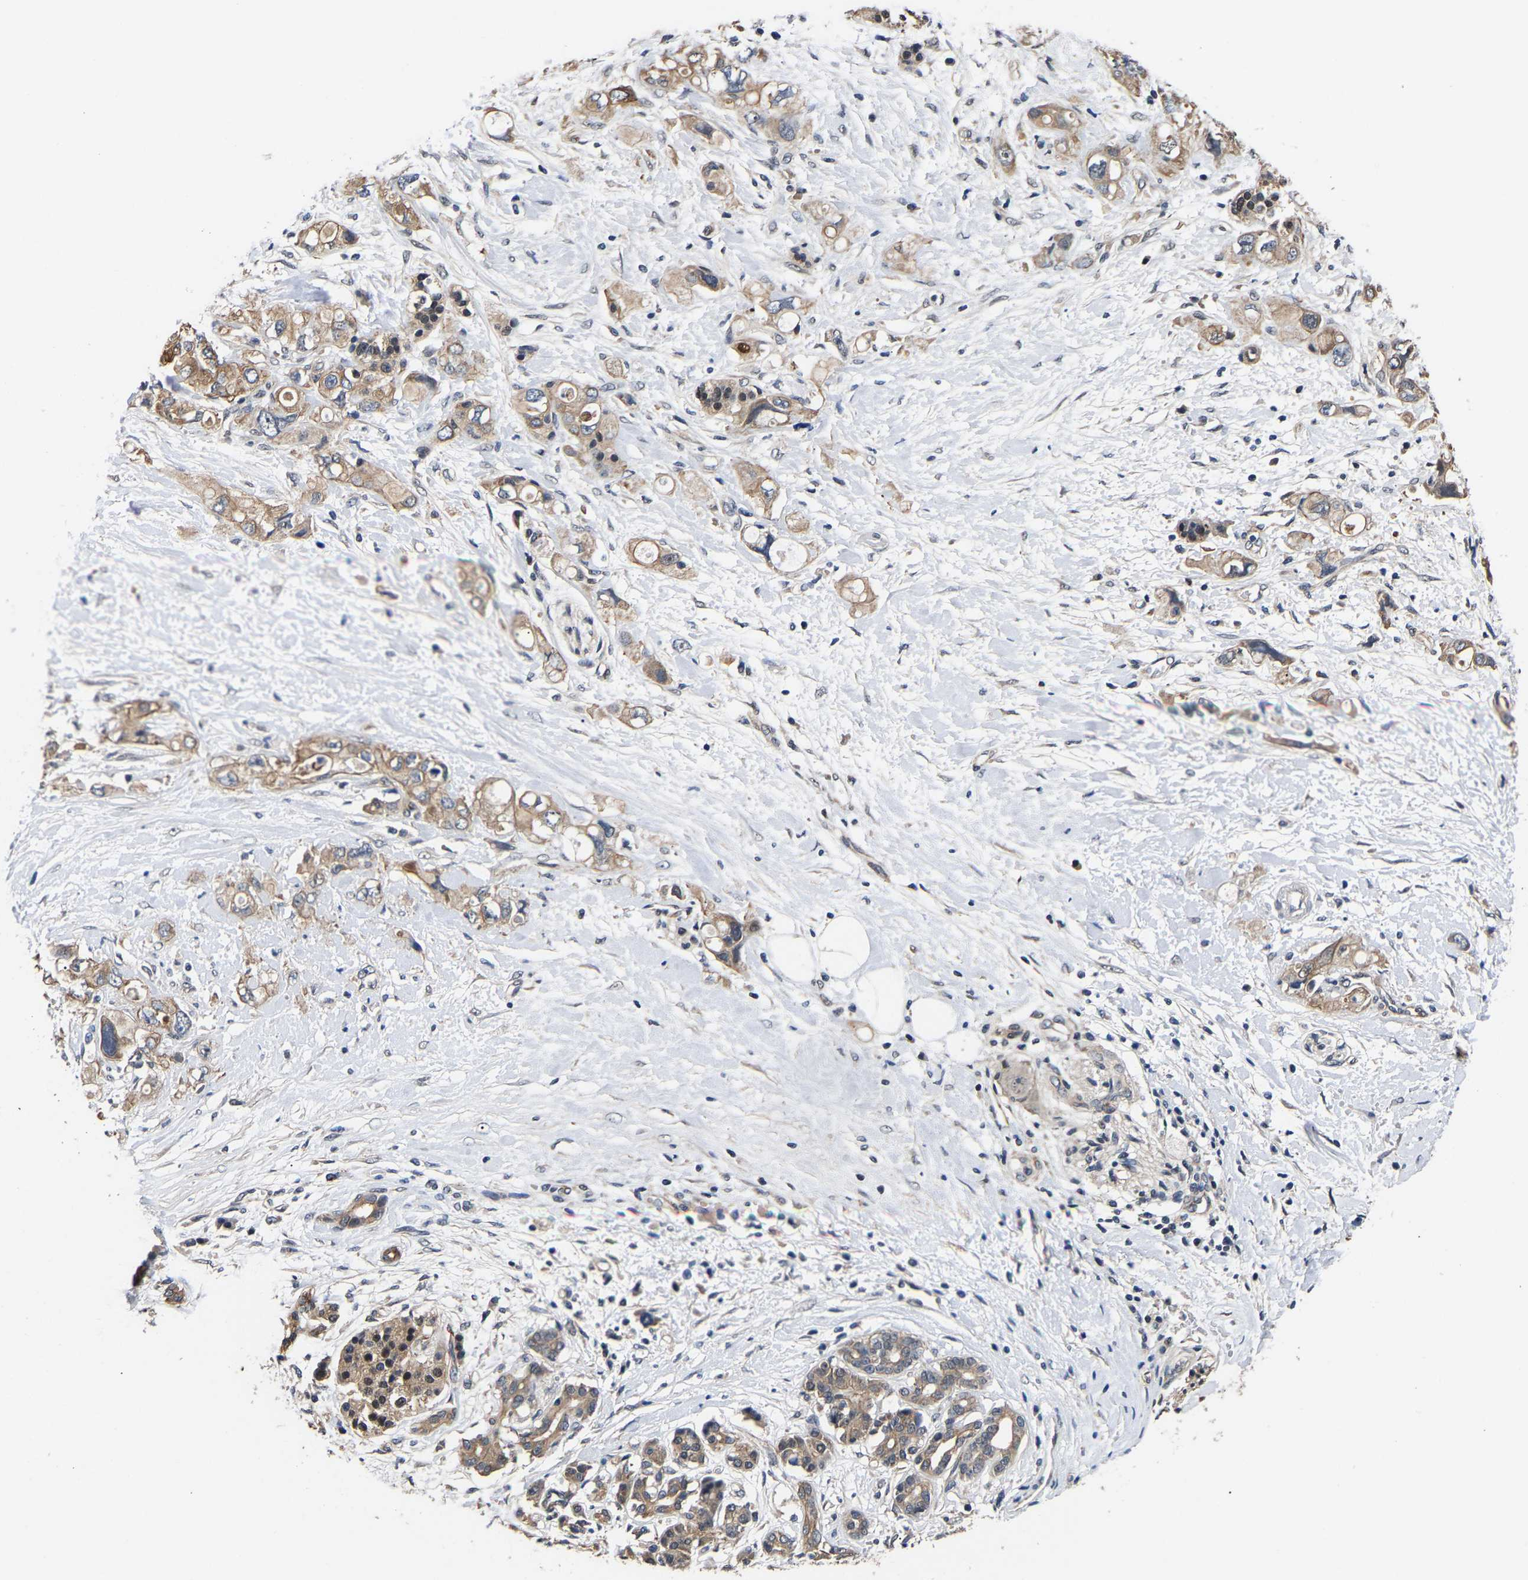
{"staining": {"intensity": "moderate", "quantity": ">75%", "location": "cytoplasmic/membranous"}, "tissue": "pancreatic cancer", "cell_type": "Tumor cells", "image_type": "cancer", "snomed": [{"axis": "morphology", "description": "Adenocarcinoma, NOS"}, {"axis": "topography", "description": "Pancreas"}], "caption": "This micrograph displays immunohistochemistry (IHC) staining of human adenocarcinoma (pancreatic), with medium moderate cytoplasmic/membranous expression in about >75% of tumor cells.", "gene": "METTL16", "patient": {"sex": "female", "age": 56}}